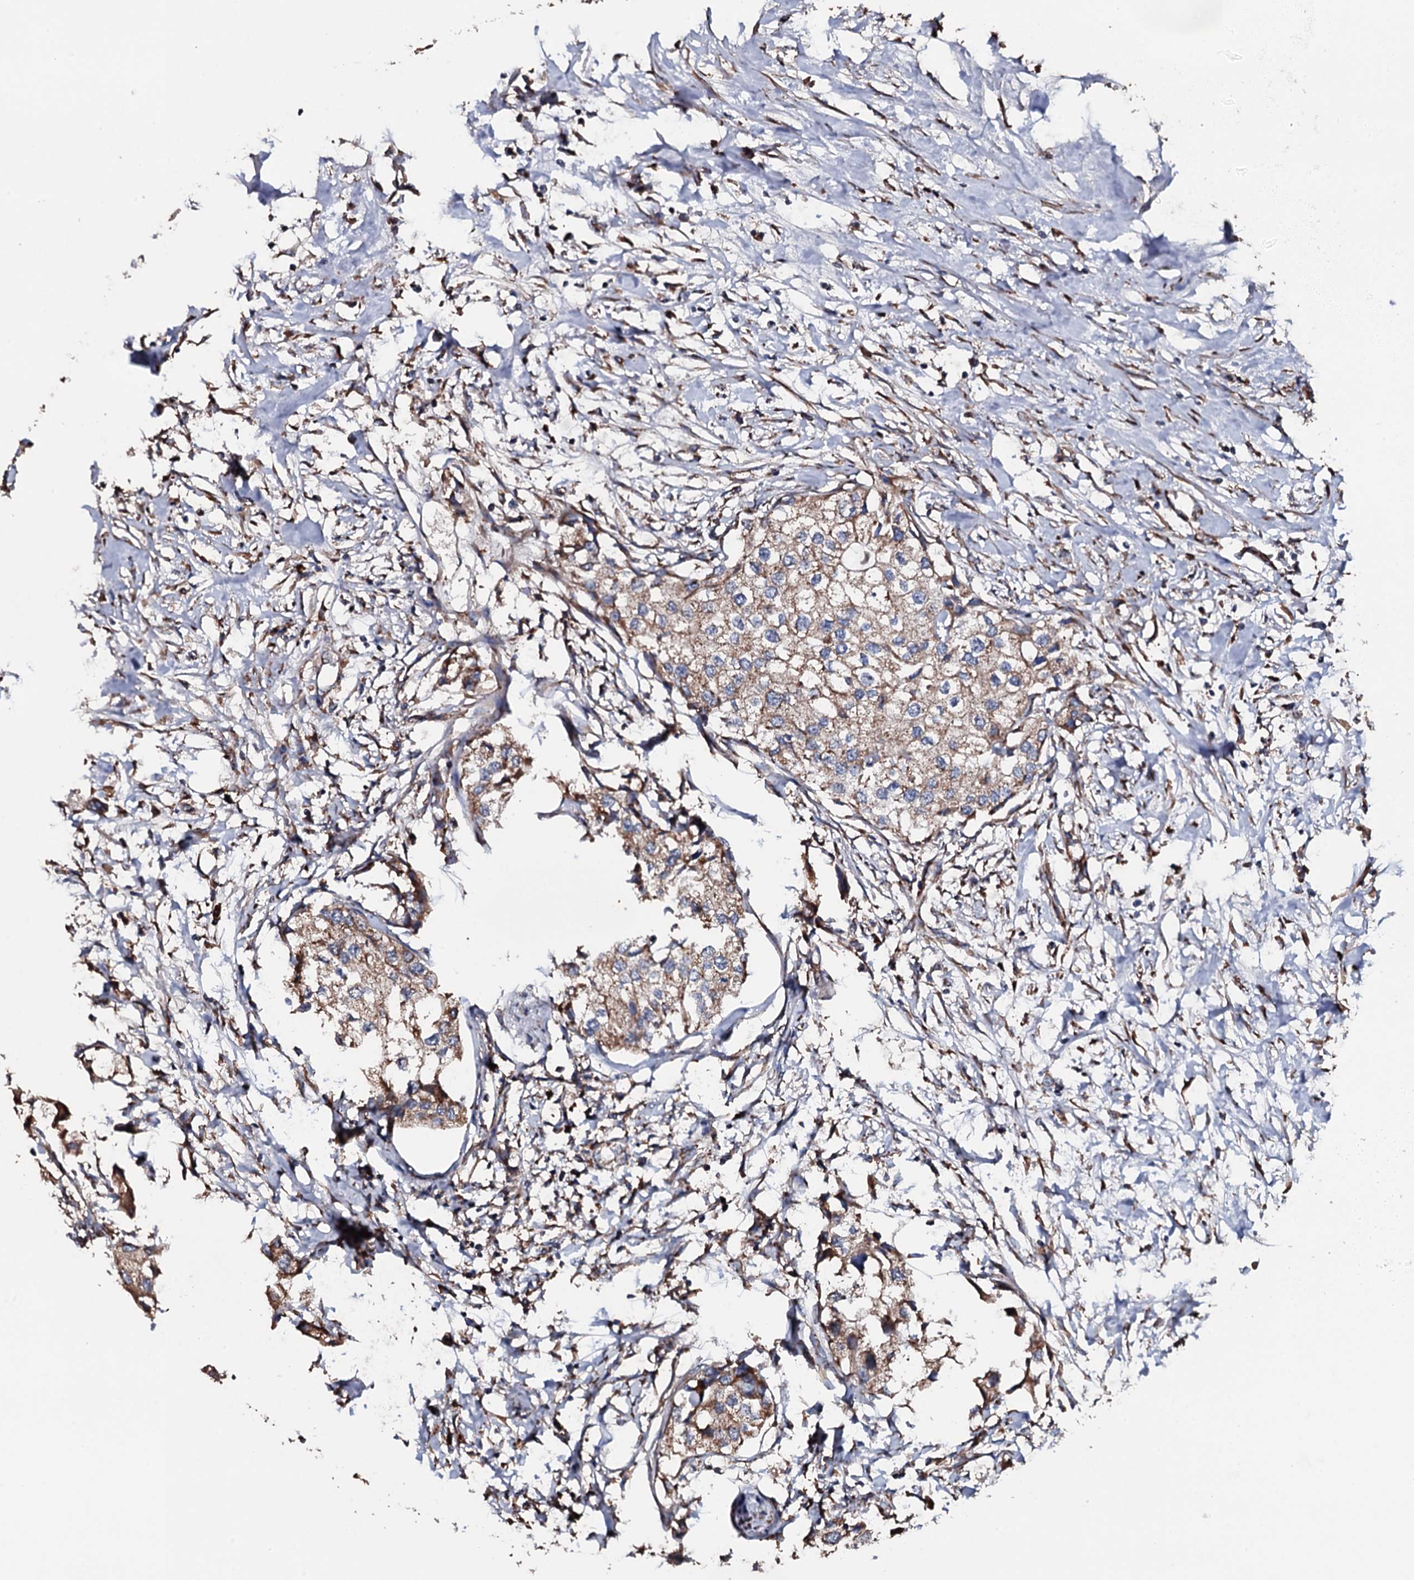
{"staining": {"intensity": "moderate", "quantity": ">75%", "location": "cytoplasmic/membranous"}, "tissue": "urothelial cancer", "cell_type": "Tumor cells", "image_type": "cancer", "snomed": [{"axis": "morphology", "description": "Urothelial carcinoma, High grade"}, {"axis": "topography", "description": "Urinary bladder"}], "caption": "Immunohistochemistry (IHC) of human high-grade urothelial carcinoma displays medium levels of moderate cytoplasmic/membranous staining in approximately >75% of tumor cells.", "gene": "RAB12", "patient": {"sex": "male", "age": 64}}